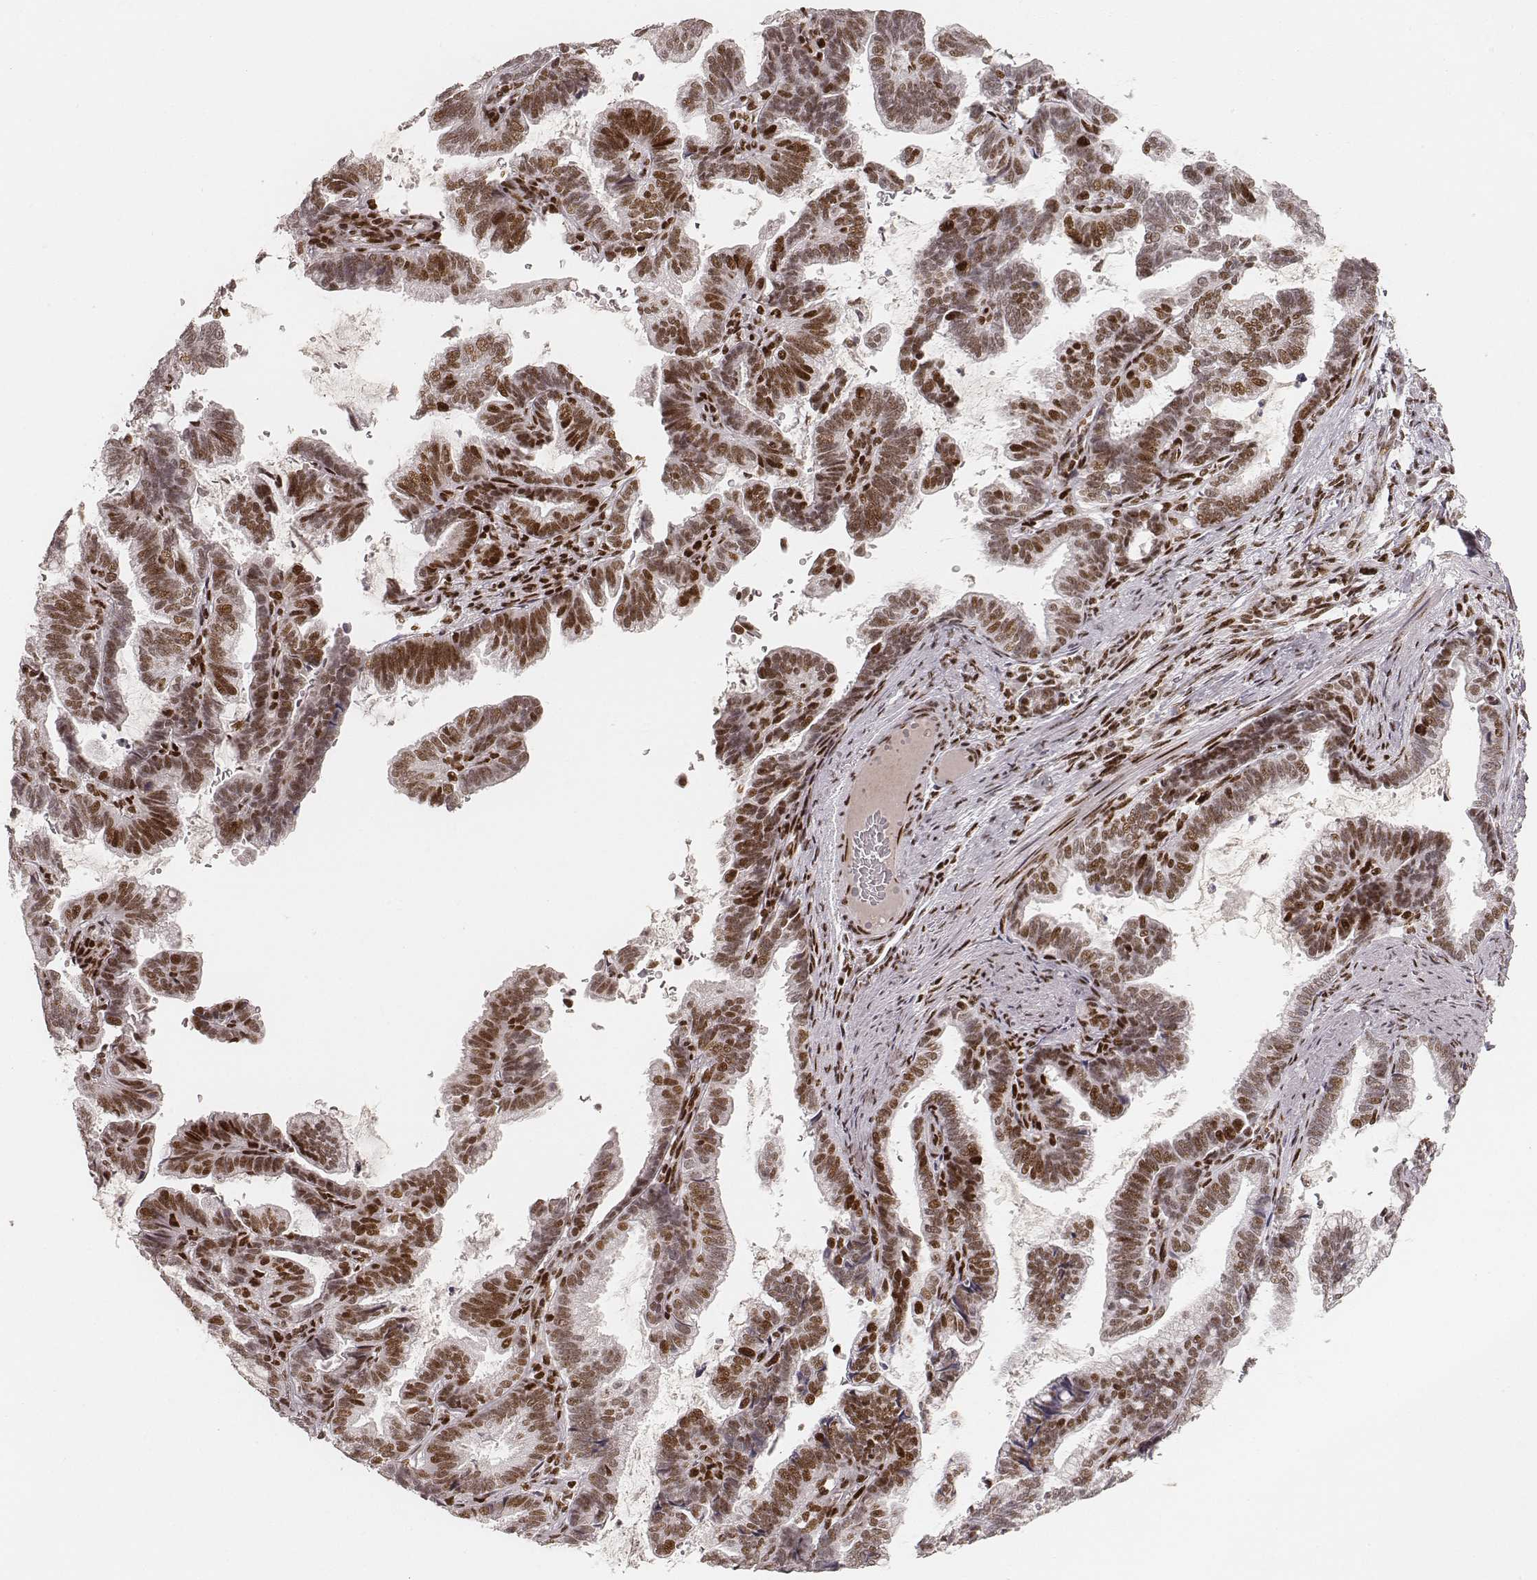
{"staining": {"intensity": "moderate", "quantity": ">75%", "location": "nuclear"}, "tissue": "stomach cancer", "cell_type": "Tumor cells", "image_type": "cancer", "snomed": [{"axis": "morphology", "description": "Adenocarcinoma, NOS"}, {"axis": "topography", "description": "Stomach"}], "caption": "Protein staining by IHC demonstrates moderate nuclear staining in approximately >75% of tumor cells in stomach adenocarcinoma.", "gene": "HNRNPC", "patient": {"sex": "male", "age": 83}}